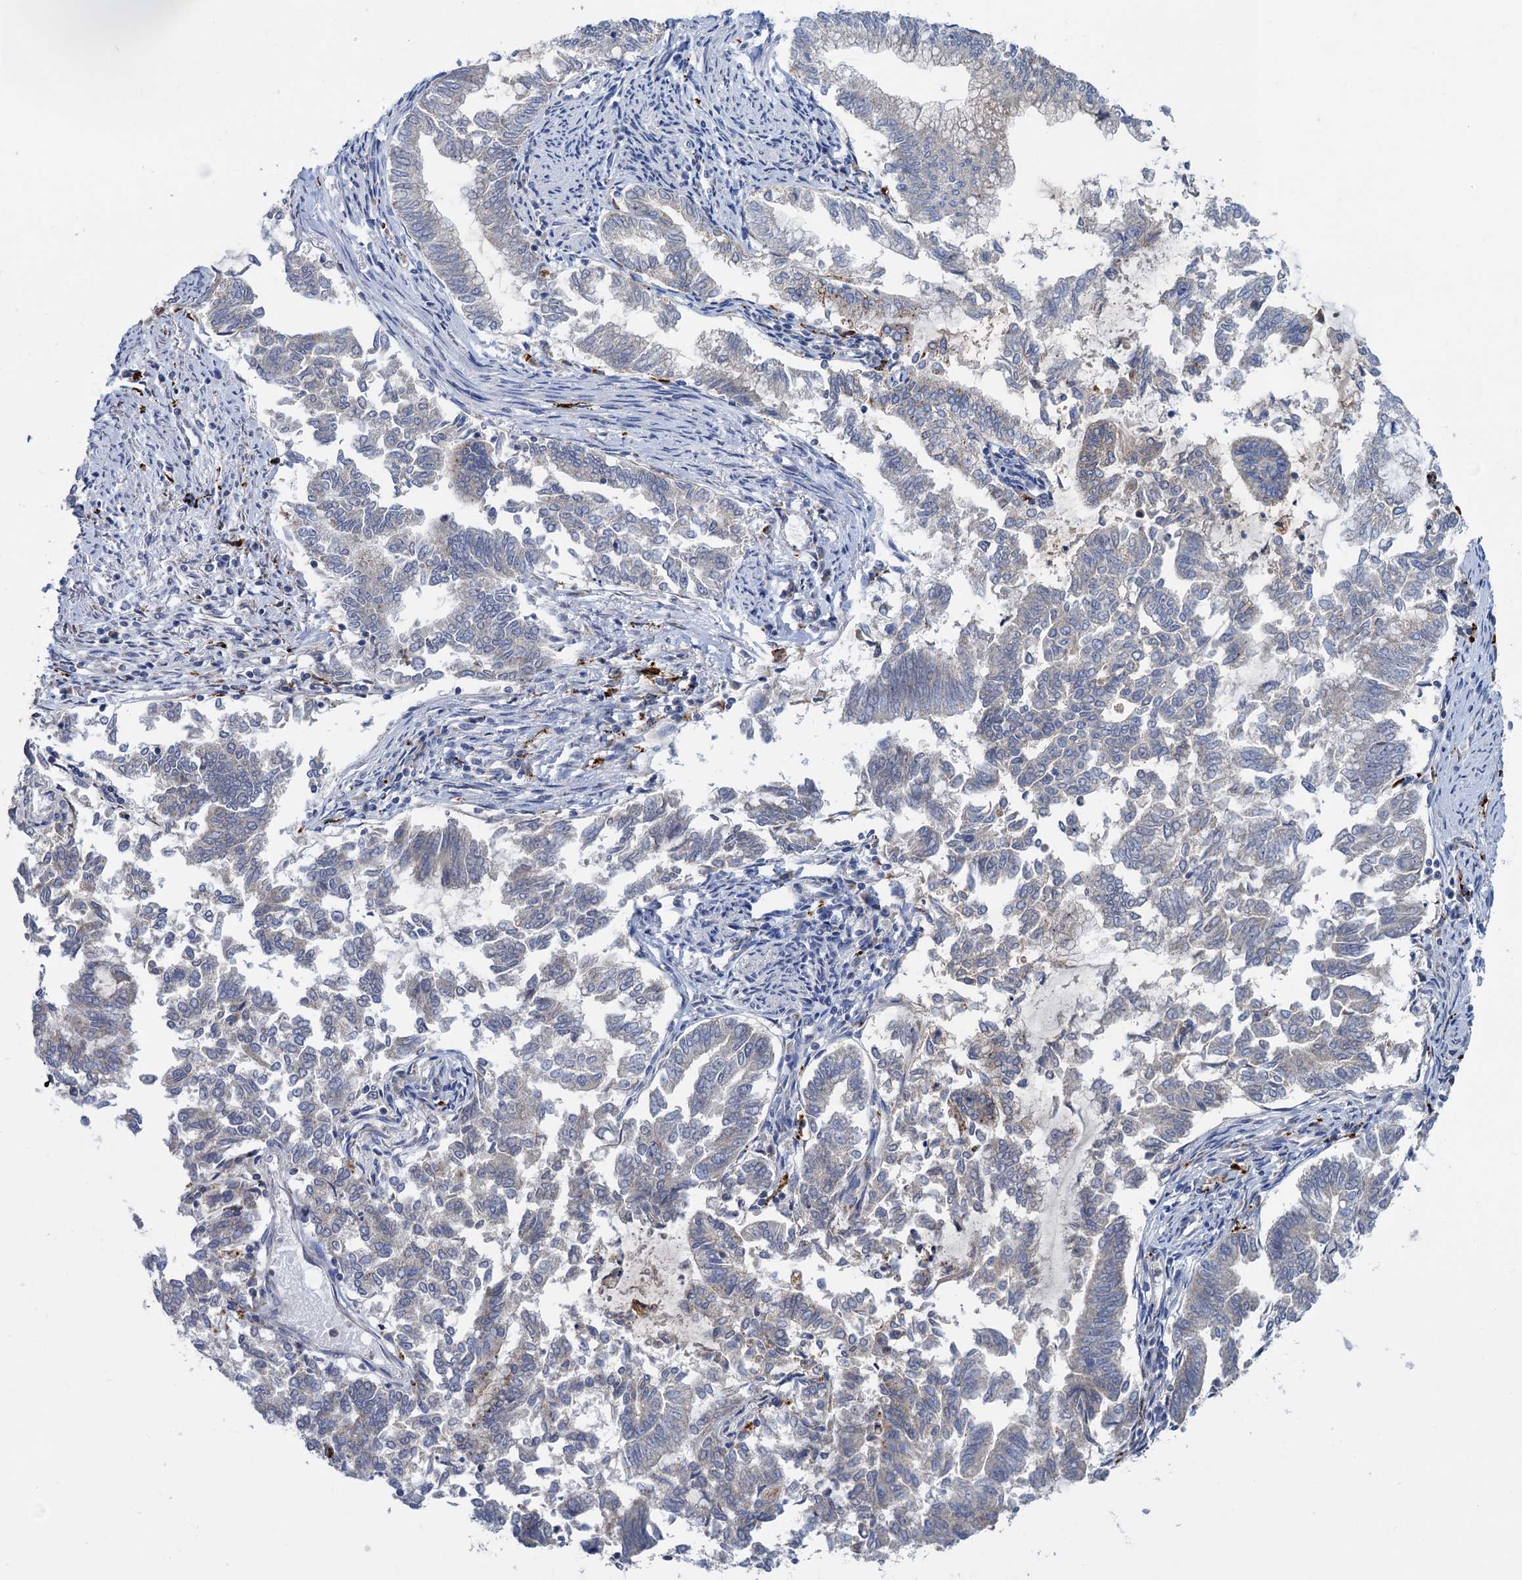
{"staining": {"intensity": "negative", "quantity": "none", "location": "none"}, "tissue": "endometrial cancer", "cell_type": "Tumor cells", "image_type": "cancer", "snomed": [{"axis": "morphology", "description": "Adenocarcinoma, NOS"}, {"axis": "topography", "description": "Endometrium"}], "caption": "Human endometrial cancer (adenocarcinoma) stained for a protein using IHC displays no expression in tumor cells.", "gene": "ANKS3", "patient": {"sex": "female", "age": 79}}